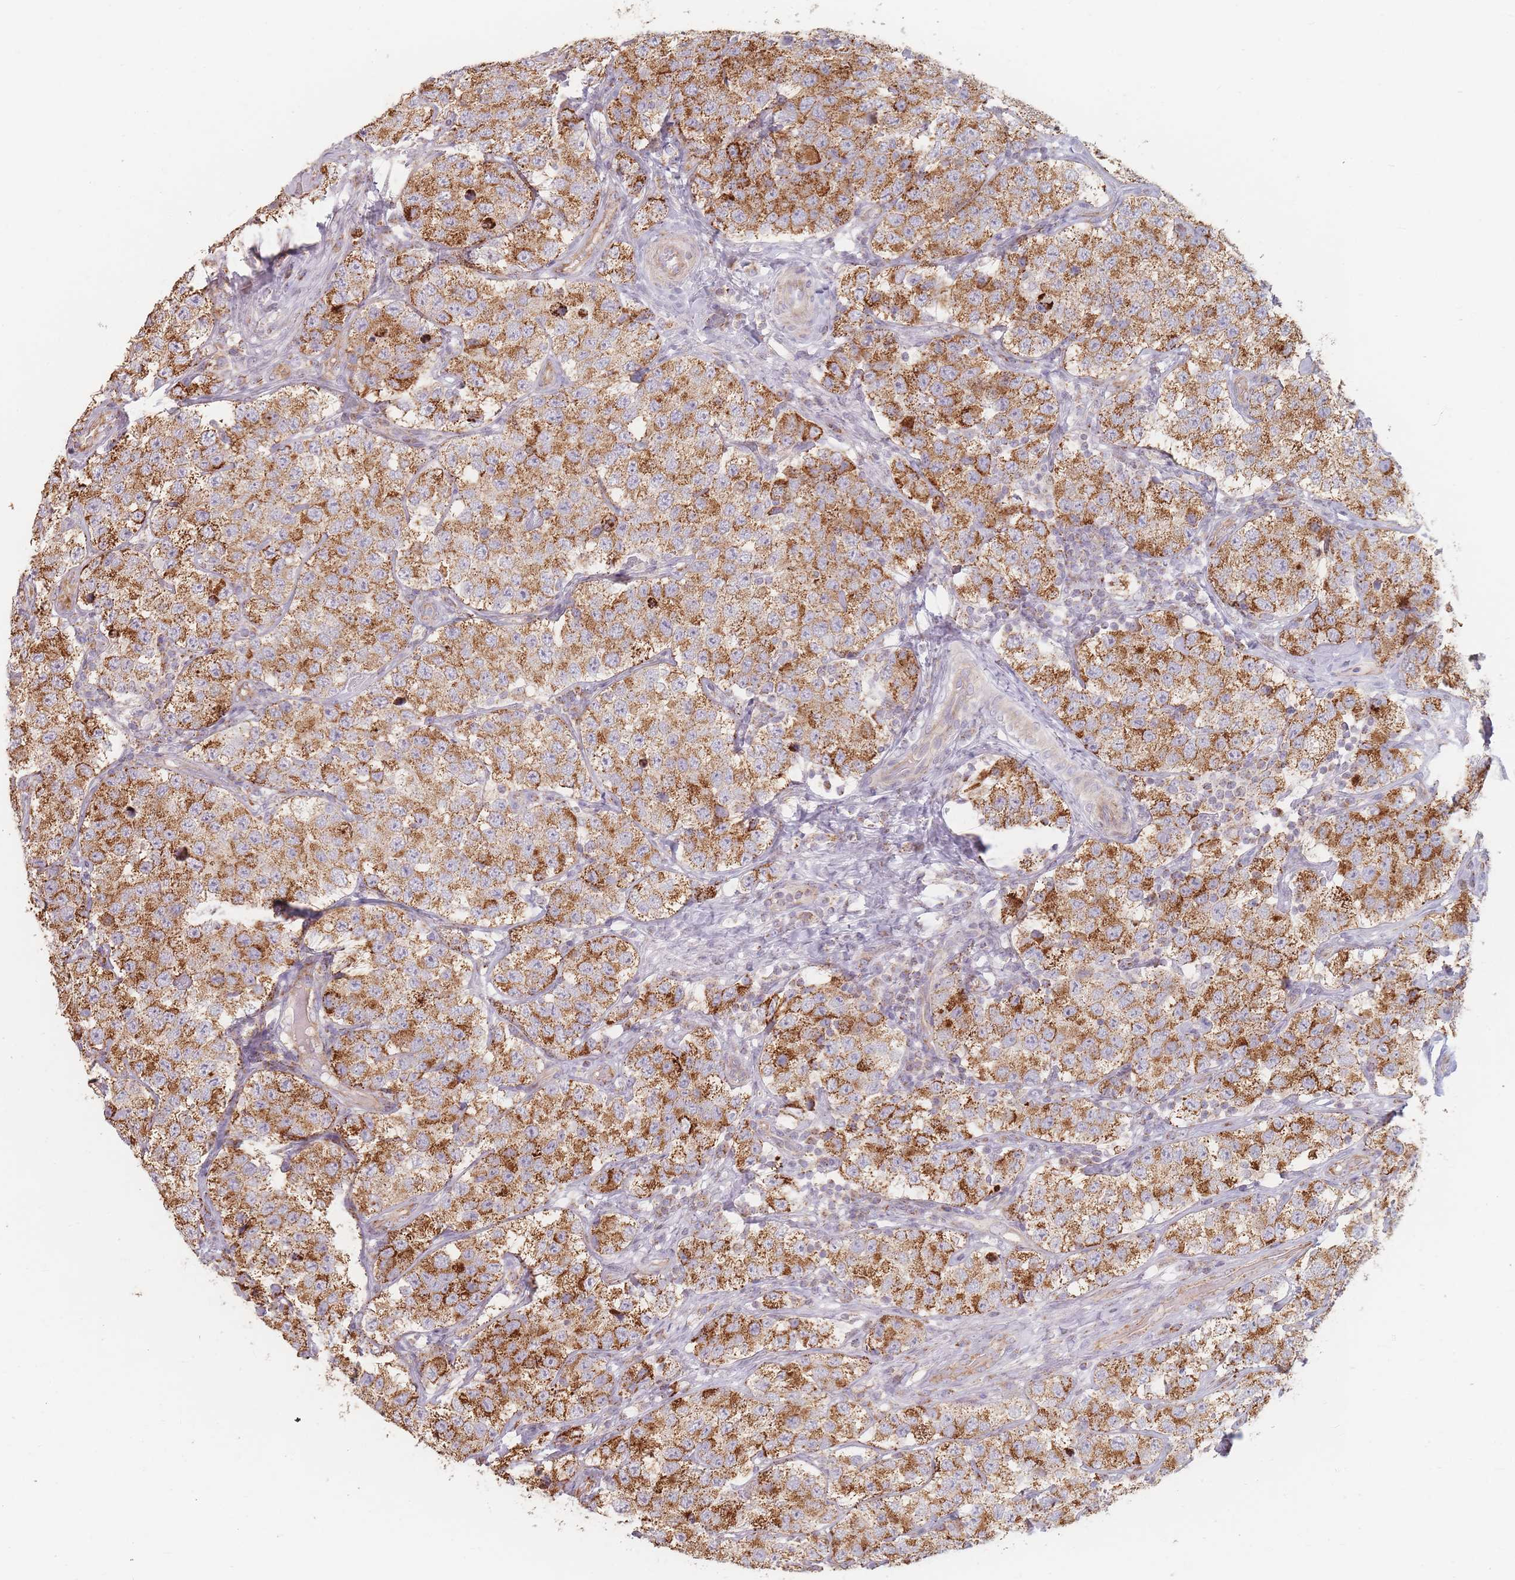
{"staining": {"intensity": "moderate", "quantity": ">75%", "location": "cytoplasmic/membranous"}, "tissue": "testis cancer", "cell_type": "Tumor cells", "image_type": "cancer", "snomed": [{"axis": "morphology", "description": "Seminoma, NOS"}, {"axis": "topography", "description": "Testis"}], "caption": "Human testis cancer stained with a brown dye shows moderate cytoplasmic/membranous positive positivity in about >75% of tumor cells.", "gene": "ESRP2", "patient": {"sex": "male", "age": 34}}